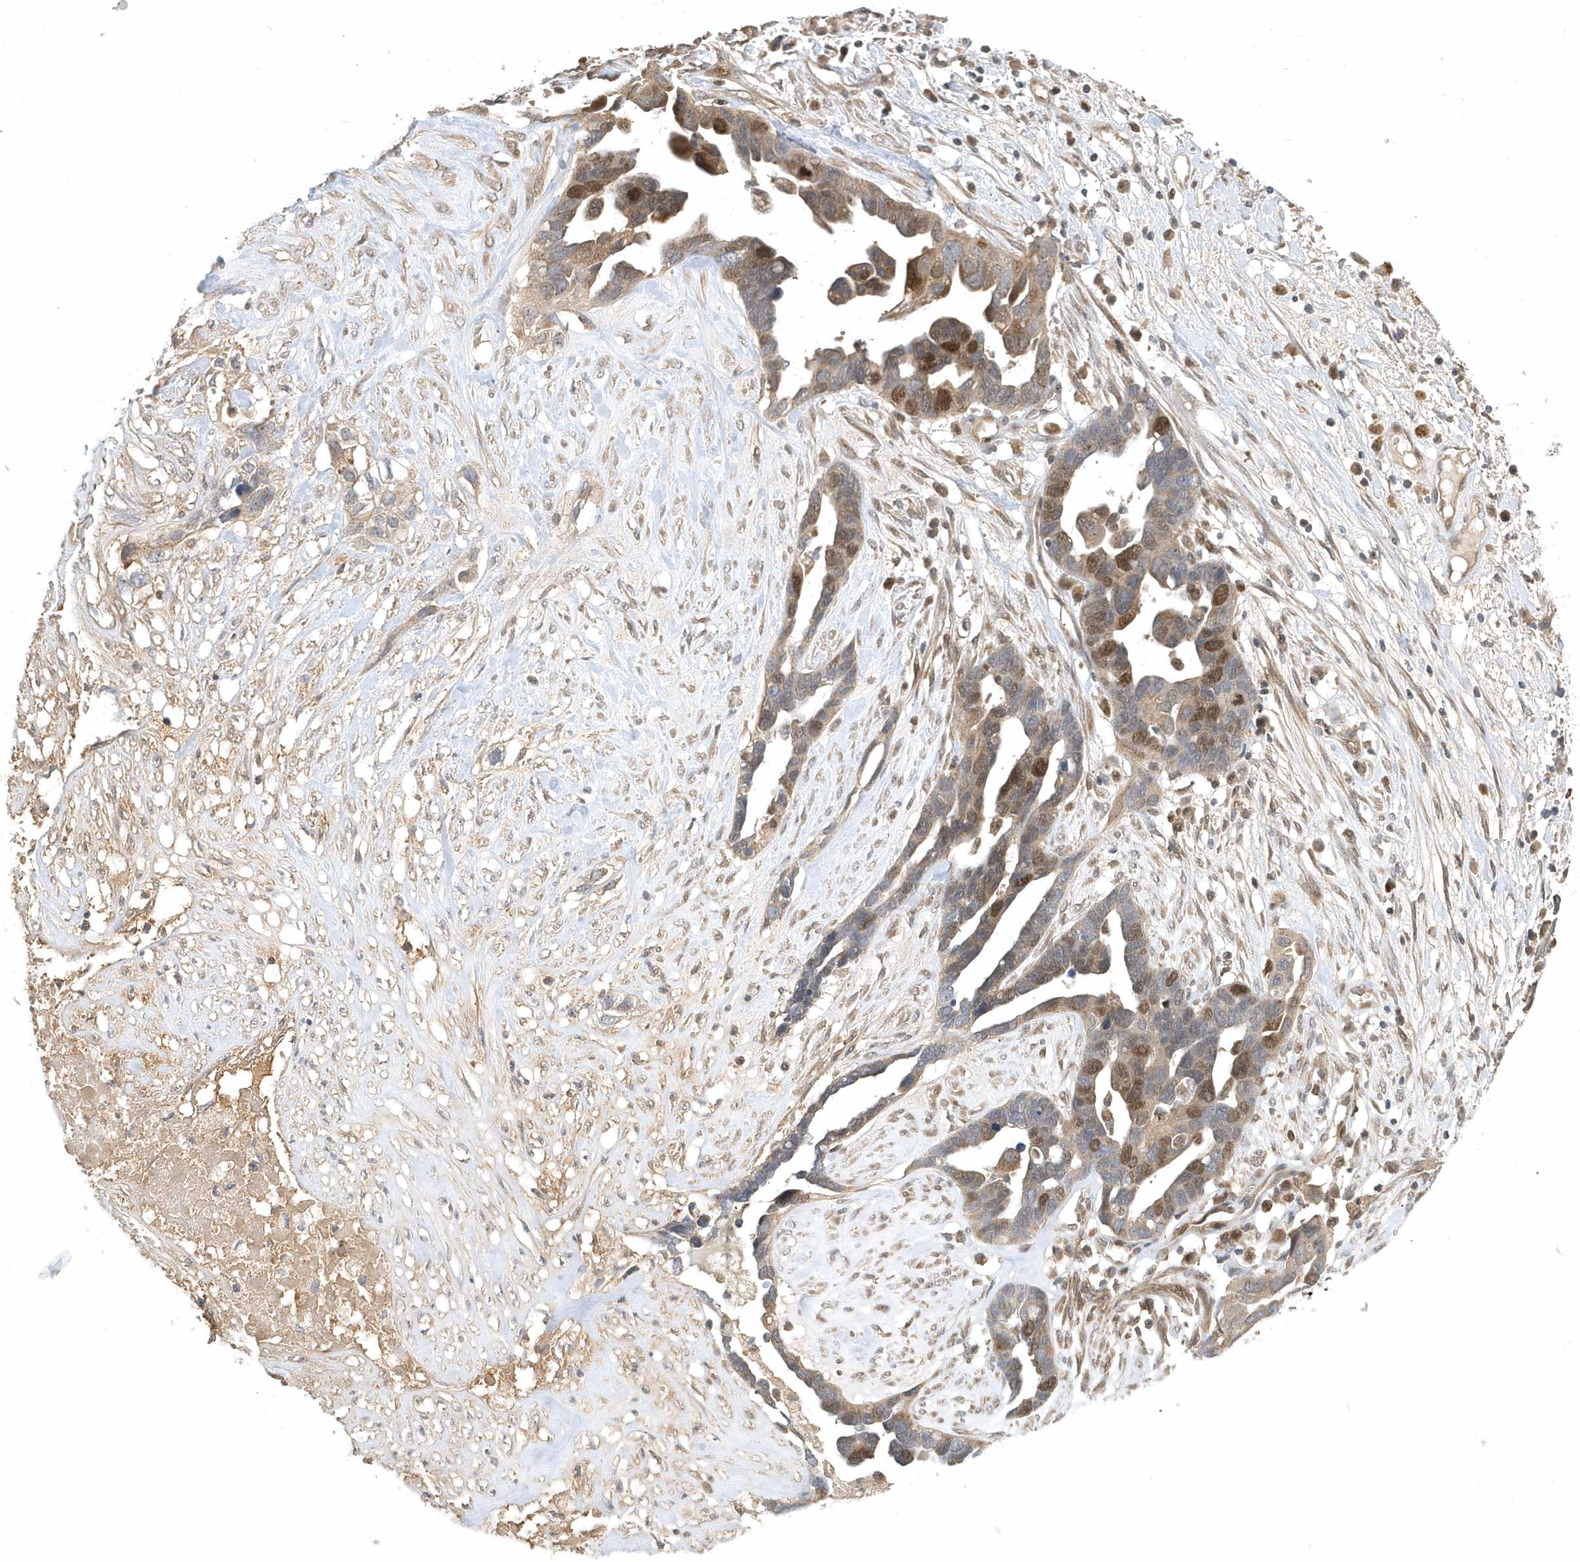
{"staining": {"intensity": "moderate", "quantity": ">75%", "location": "cytoplasmic/membranous,nuclear"}, "tissue": "ovarian cancer", "cell_type": "Tumor cells", "image_type": "cancer", "snomed": [{"axis": "morphology", "description": "Cystadenocarcinoma, serous, NOS"}, {"axis": "topography", "description": "Ovary"}], "caption": "Immunohistochemistry (IHC) photomicrograph of neoplastic tissue: ovarian cancer stained using immunohistochemistry reveals medium levels of moderate protein expression localized specifically in the cytoplasmic/membranous and nuclear of tumor cells, appearing as a cytoplasmic/membranous and nuclear brown color.", "gene": "TRAIP", "patient": {"sex": "female", "age": 54}}